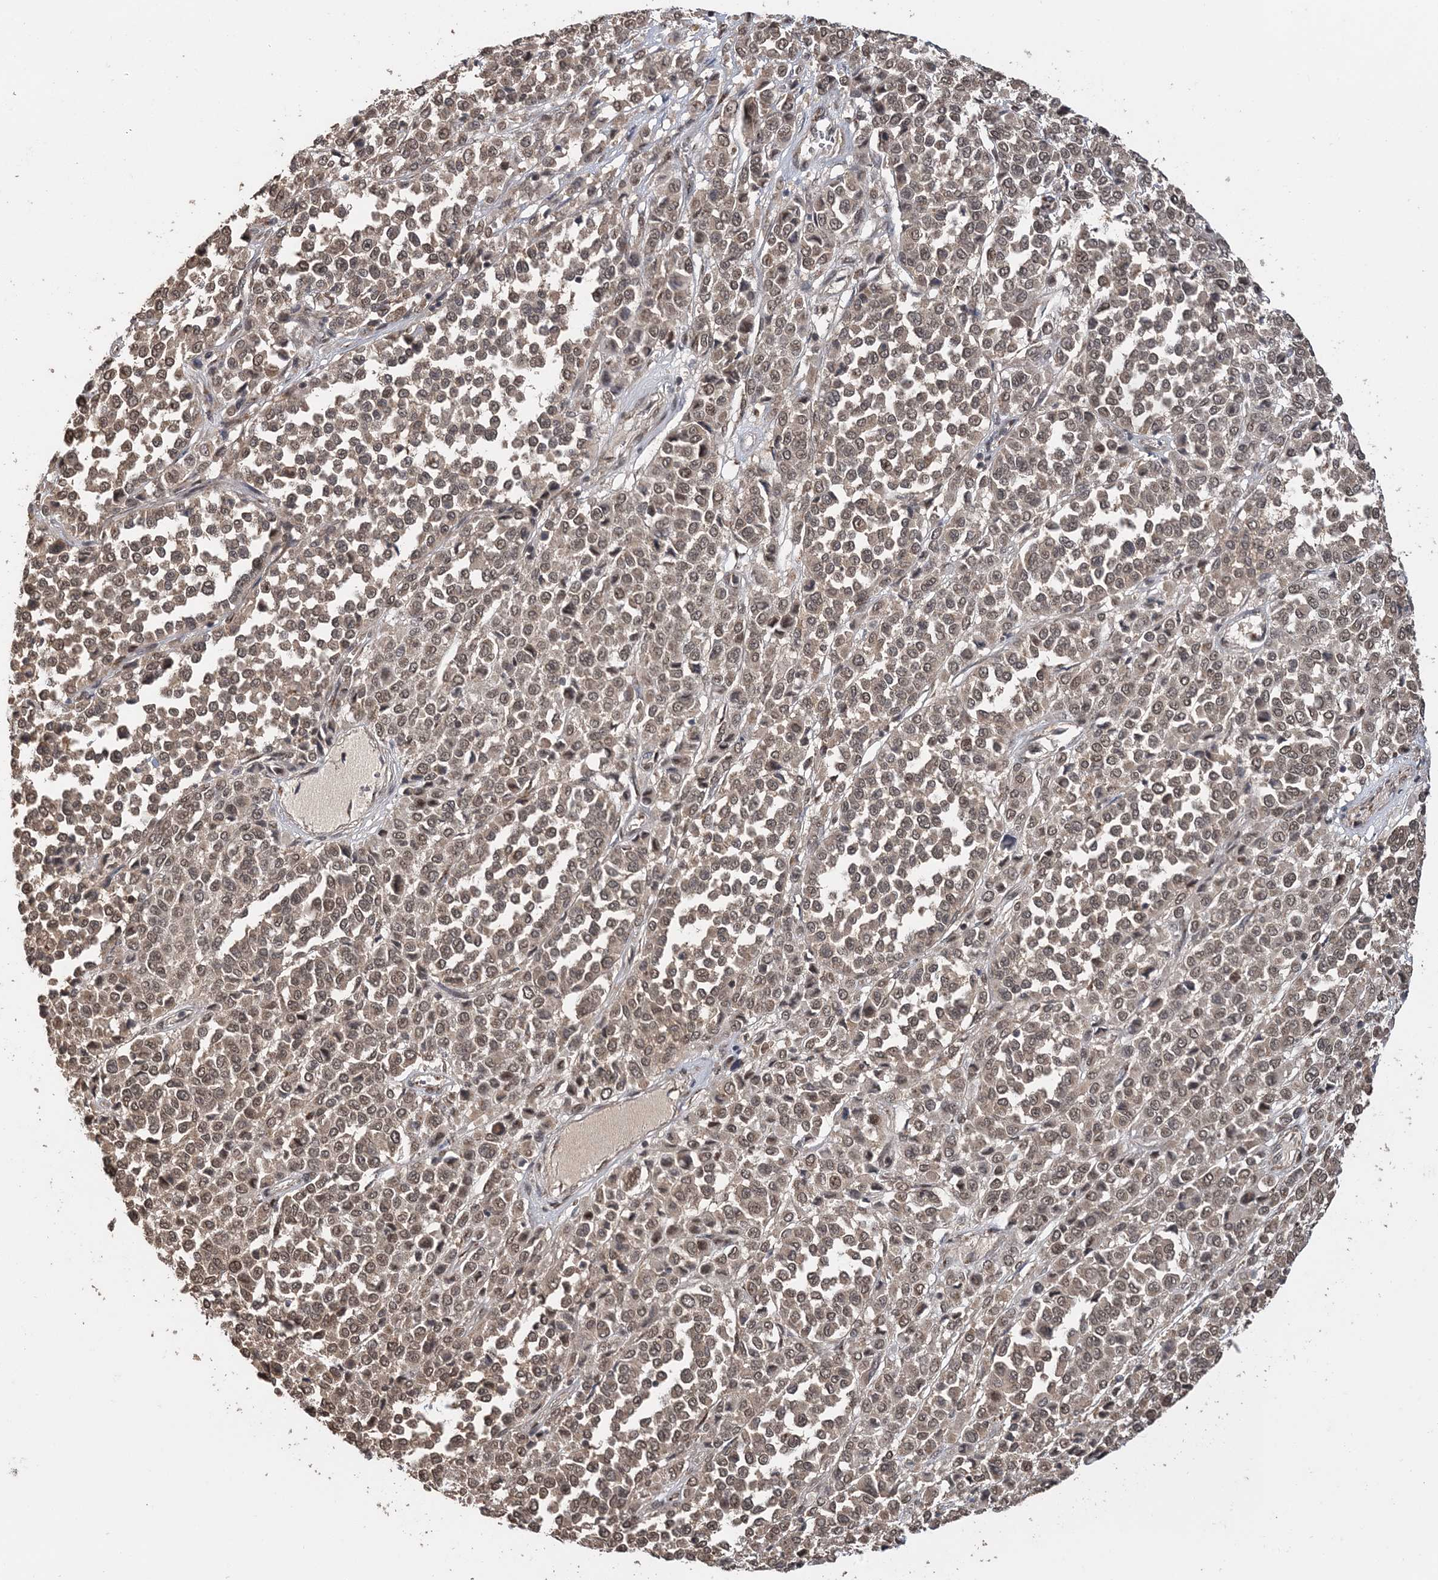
{"staining": {"intensity": "moderate", "quantity": ">75%", "location": "cytoplasmic/membranous,nuclear"}, "tissue": "melanoma", "cell_type": "Tumor cells", "image_type": "cancer", "snomed": [{"axis": "morphology", "description": "Malignant melanoma, Metastatic site"}, {"axis": "topography", "description": "Pancreas"}], "caption": "There is medium levels of moderate cytoplasmic/membranous and nuclear staining in tumor cells of melanoma, as demonstrated by immunohistochemical staining (brown color).", "gene": "TSHZ2", "patient": {"sex": "female", "age": 30}}